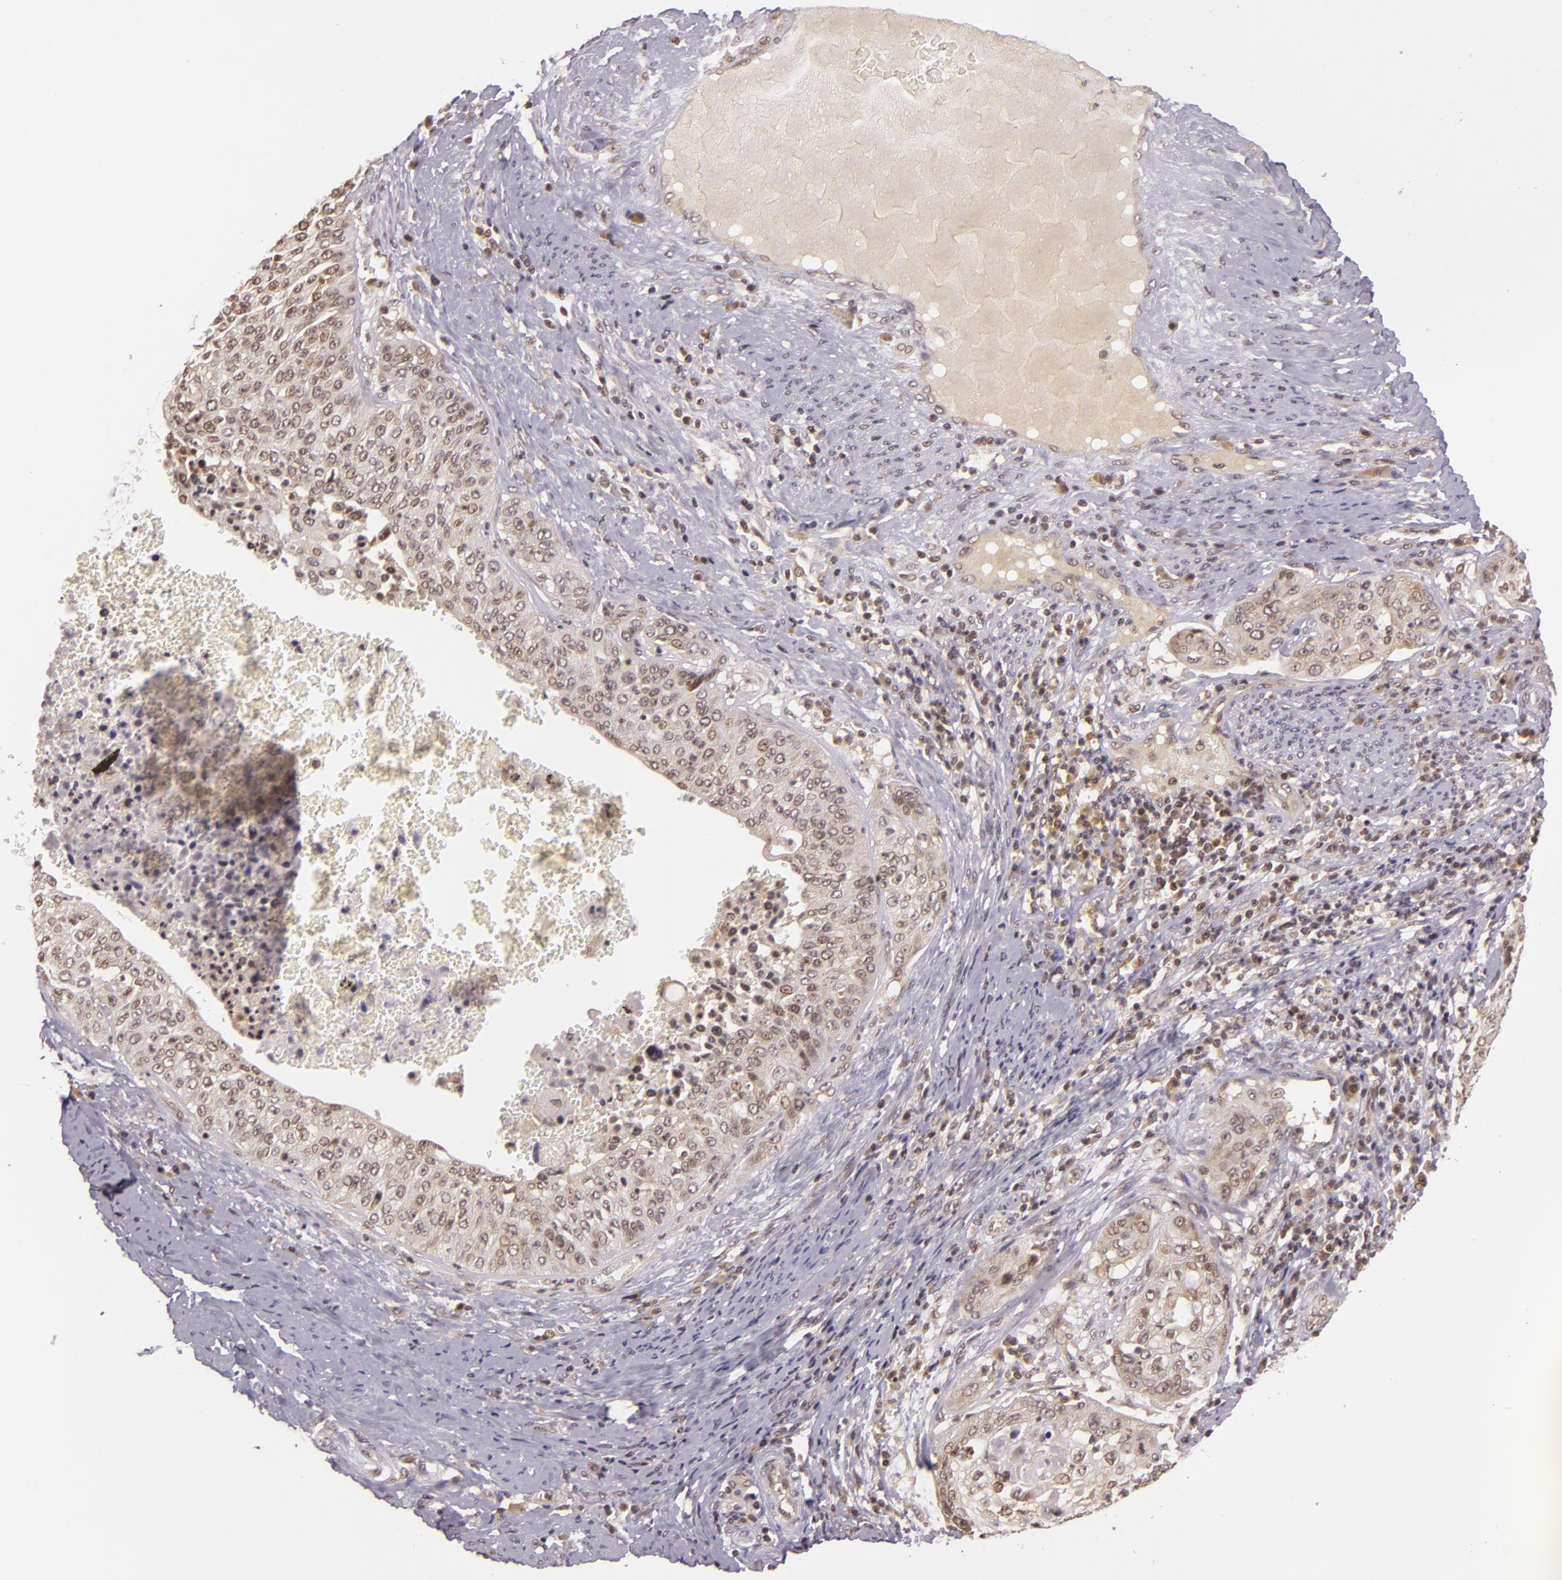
{"staining": {"intensity": "weak", "quantity": ">75%", "location": "cytoplasmic/membranous,nuclear"}, "tissue": "cervical cancer", "cell_type": "Tumor cells", "image_type": "cancer", "snomed": [{"axis": "morphology", "description": "Squamous cell carcinoma, NOS"}, {"axis": "topography", "description": "Cervix"}], "caption": "Cervical cancer (squamous cell carcinoma) was stained to show a protein in brown. There is low levels of weak cytoplasmic/membranous and nuclear positivity in about >75% of tumor cells. Immunohistochemistry (ihc) stains the protein of interest in brown and the nuclei are stained blue.", "gene": "TXNRD2", "patient": {"sex": "female", "age": 41}}